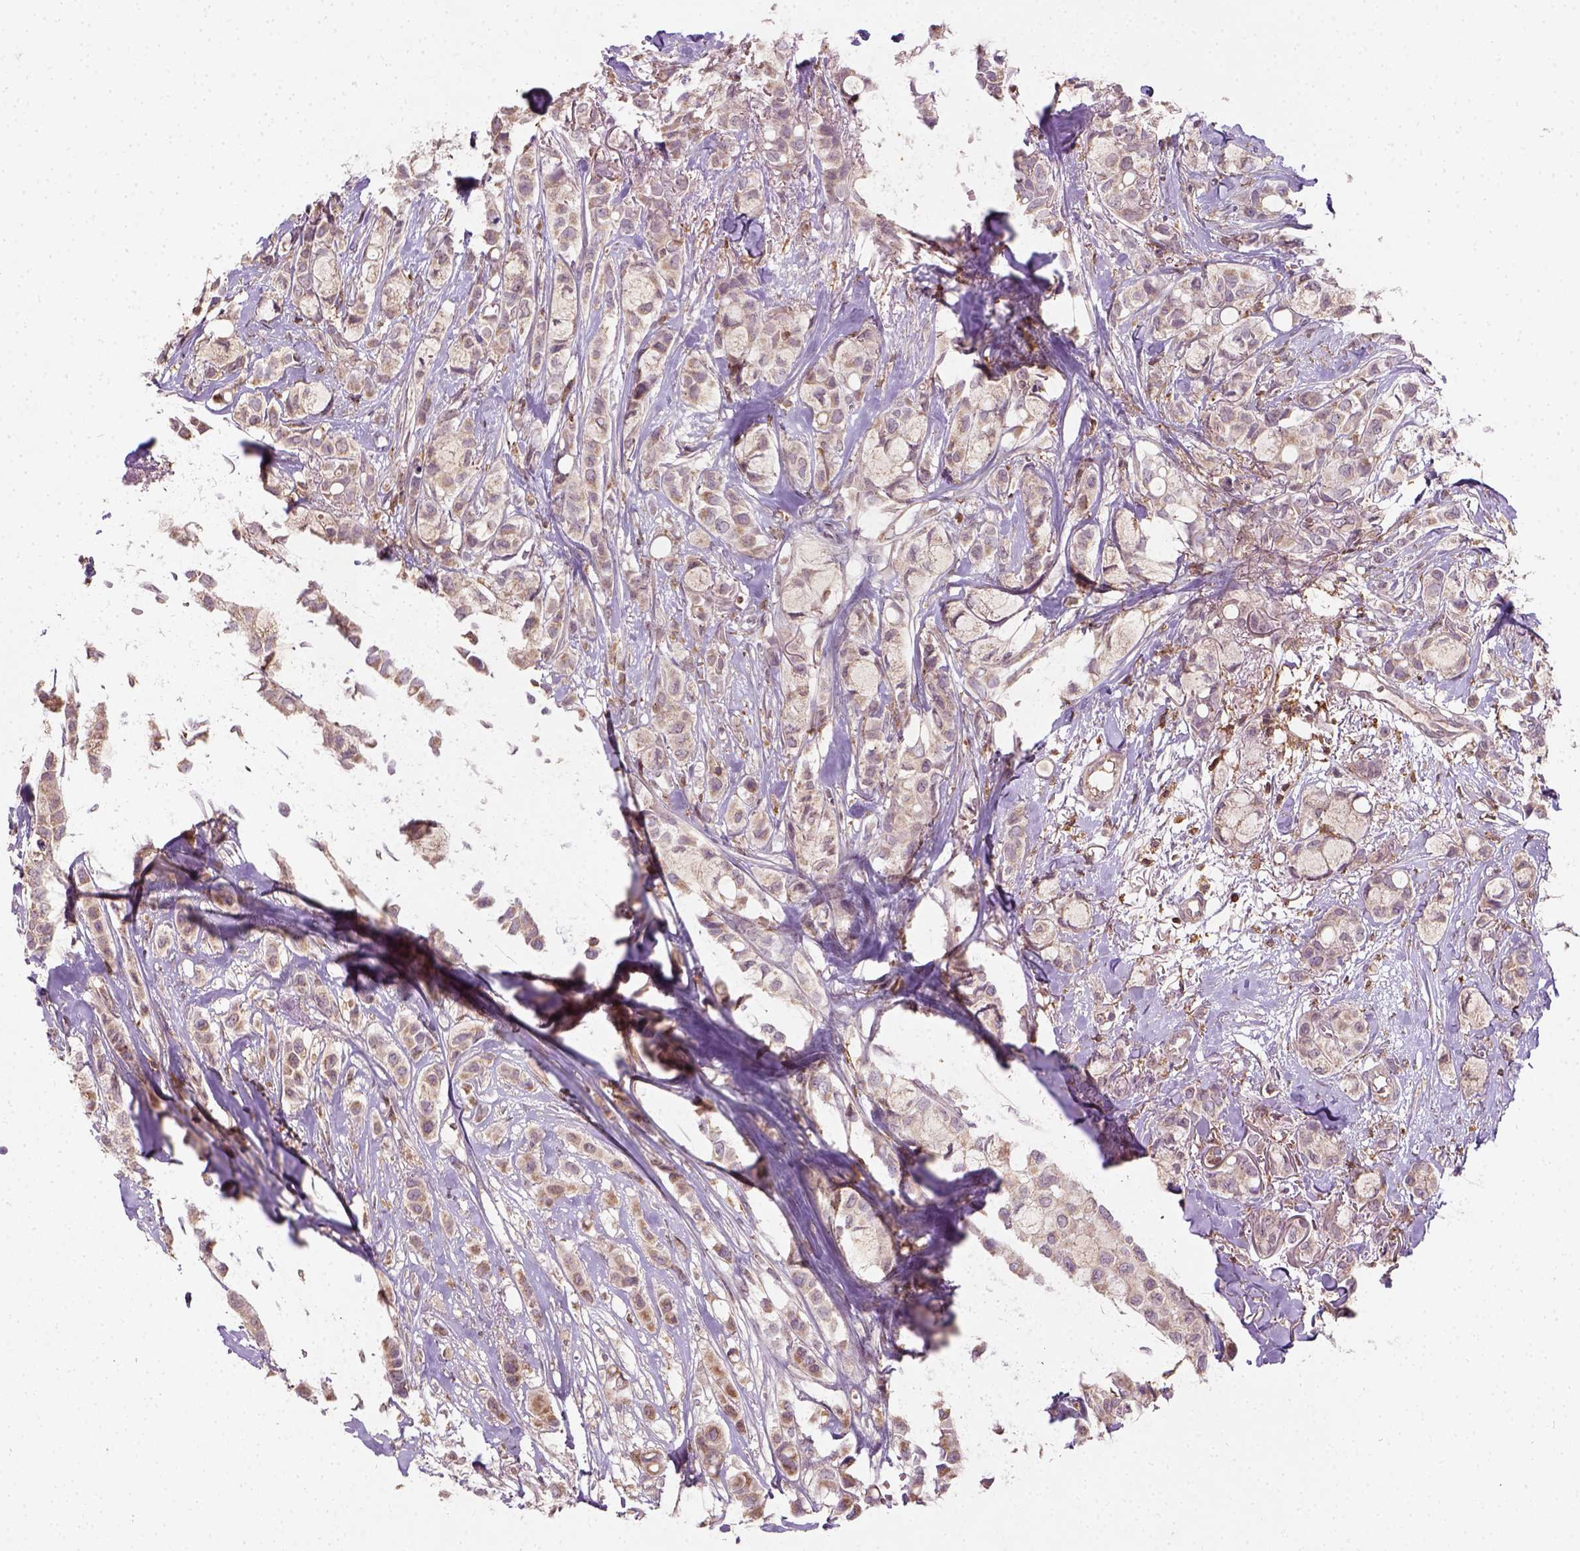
{"staining": {"intensity": "moderate", "quantity": "<25%", "location": "cytoplasmic/membranous"}, "tissue": "breast cancer", "cell_type": "Tumor cells", "image_type": "cancer", "snomed": [{"axis": "morphology", "description": "Duct carcinoma"}, {"axis": "topography", "description": "Breast"}], "caption": "Breast cancer stained for a protein (brown) shows moderate cytoplasmic/membranous positive expression in about <25% of tumor cells.", "gene": "CAMKK1", "patient": {"sex": "female", "age": 85}}